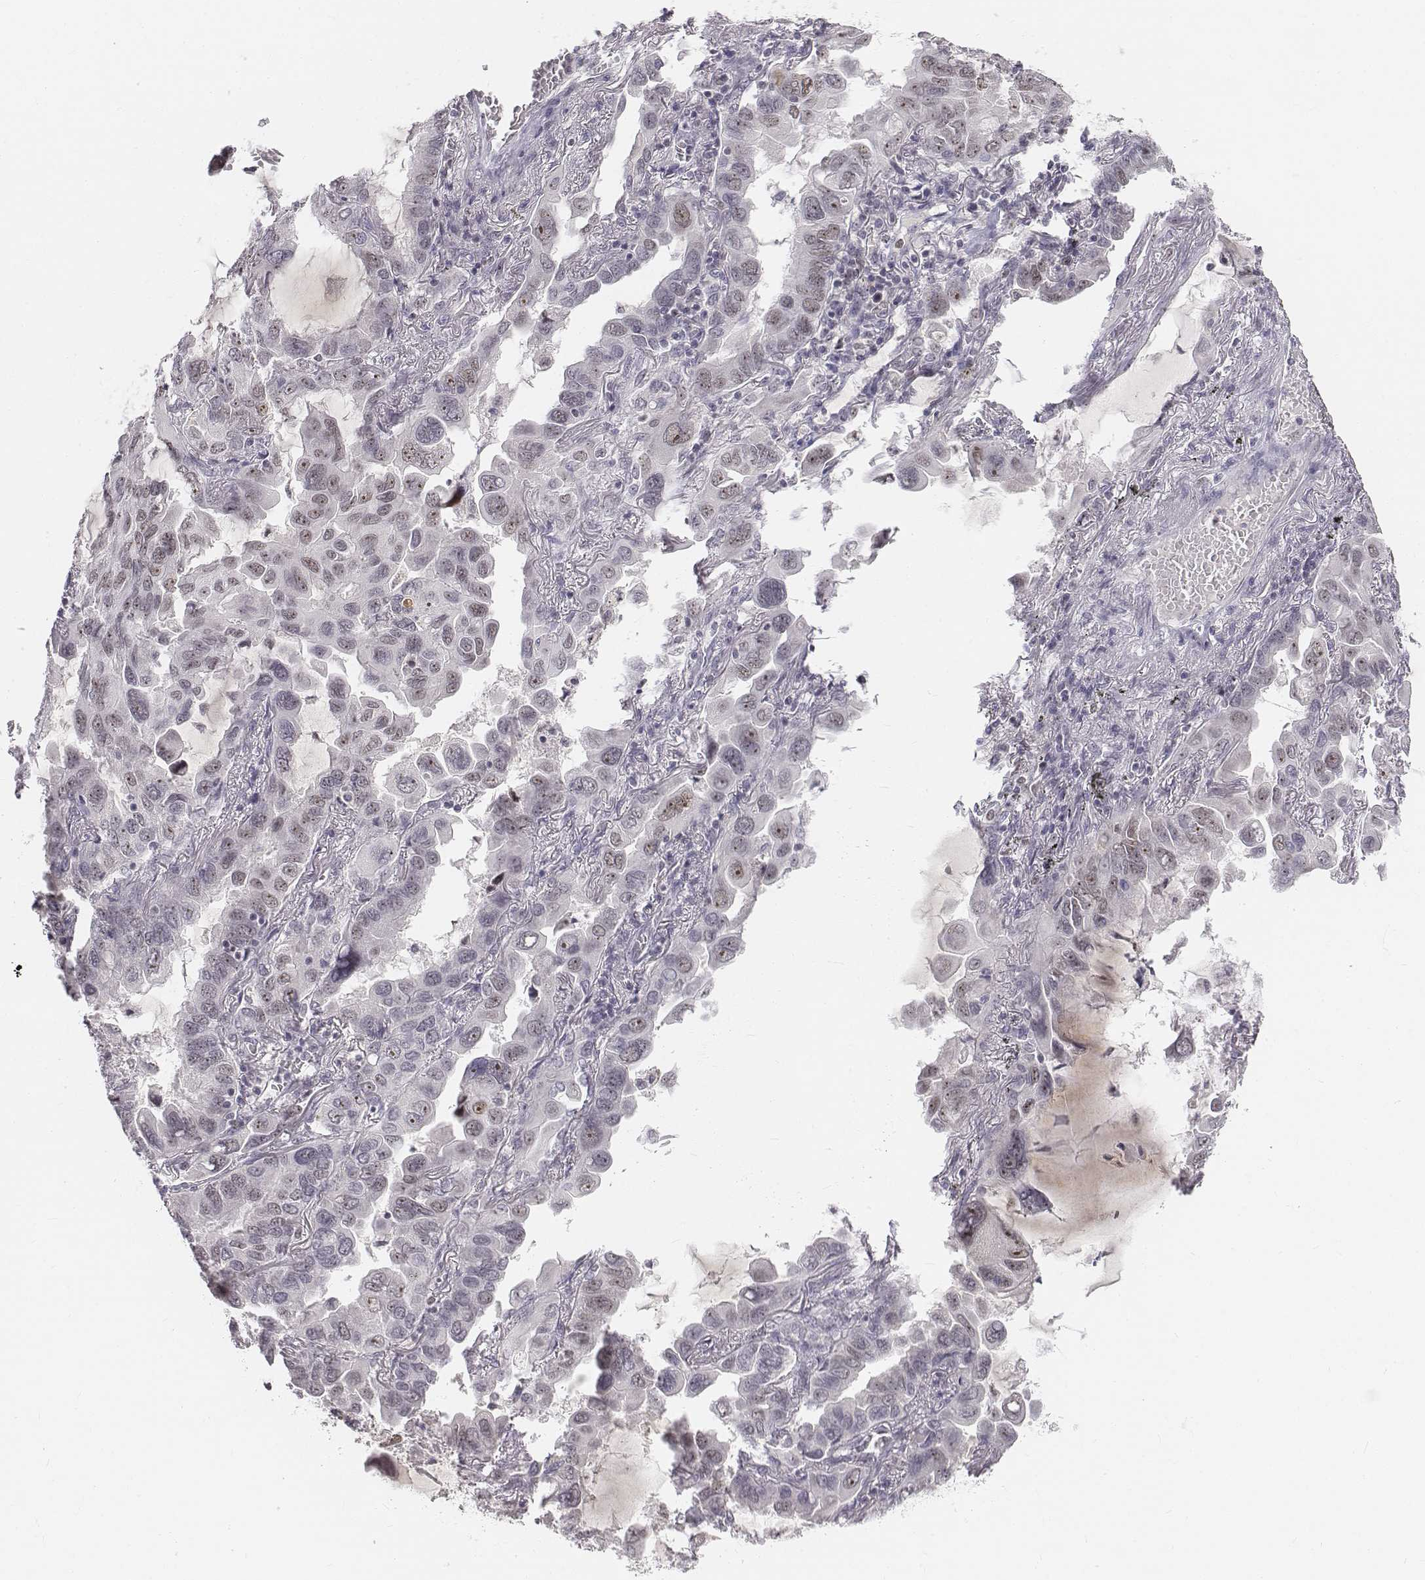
{"staining": {"intensity": "moderate", "quantity": "<25%", "location": "nuclear"}, "tissue": "lung cancer", "cell_type": "Tumor cells", "image_type": "cancer", "snomed": [{"axis": "morphology", "description": "Adenocarcinoma, NOS"}, {"axis": "topography", "description": "Lung"}], "caption": "DAB (3,3'-diaminobenzidine) immunohistochemical staining of human lung cancer (adenocarcinoma) reveals moderate nuclear protein positivity in approximately <25% of tumor cells.", "gene": "PHF6", "patient": {"sex": "male", "age": 64}}